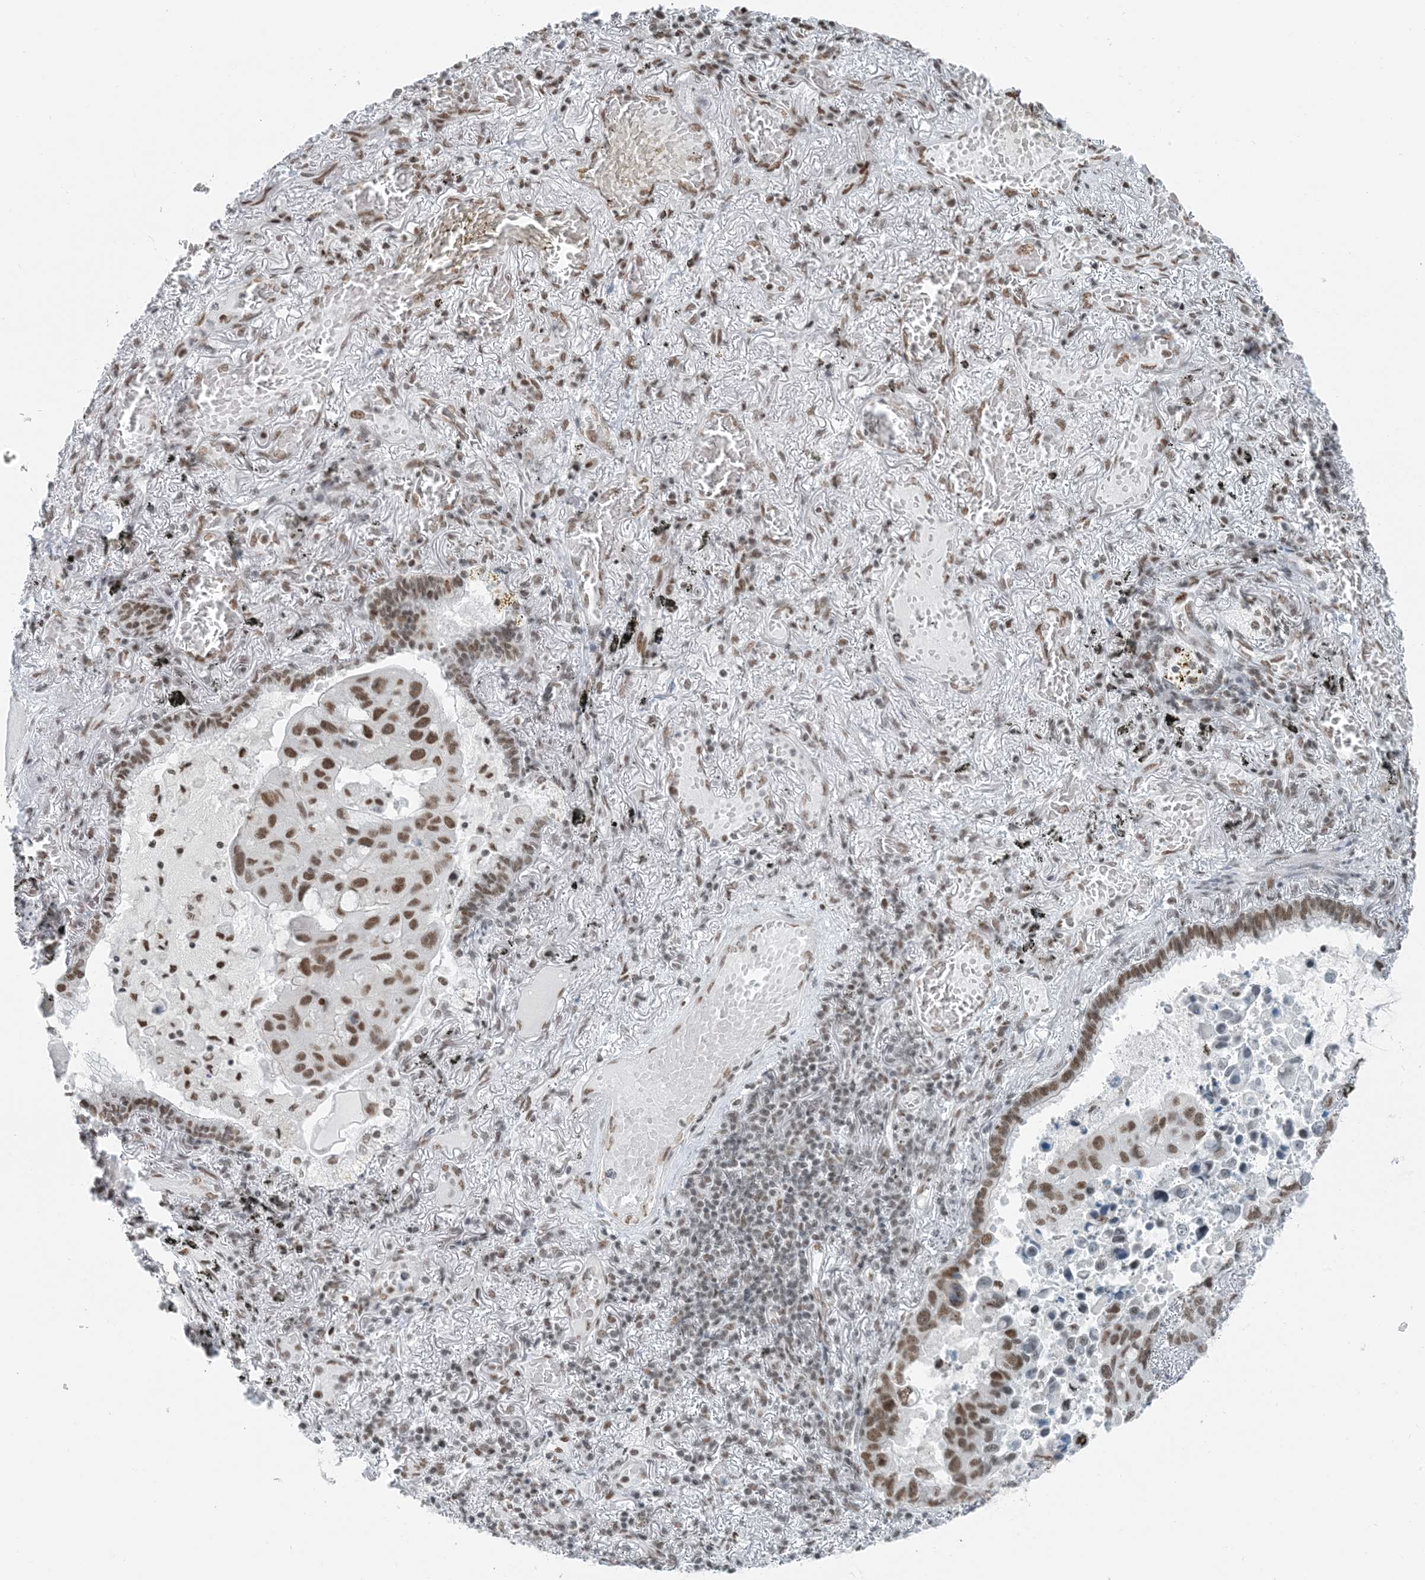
{"staining": {"intensity": "moderate", "quantity": ">75%", "location": "nuclear"}, "tissue": "lung cancer", "cell_type": "Tumor cells", "image_type": "cancer", "snomed": [{"axis": "morphology", "description": "Adenocarcinoma, NOS"}, {"axis": "topography", "description": "Lung"}], "caption": "IHC (DAB (3,3'-diaminobenzidine)) staining of human lung cancer (adenocarcinoma) displays moderate nuclear protein expression in about >75% of tumor cells. (DAB IHC, brown staining for protein, blue staining for nuclei).", "gene": "ZNF500", "patient": {"sex": "male", "age": 64}}